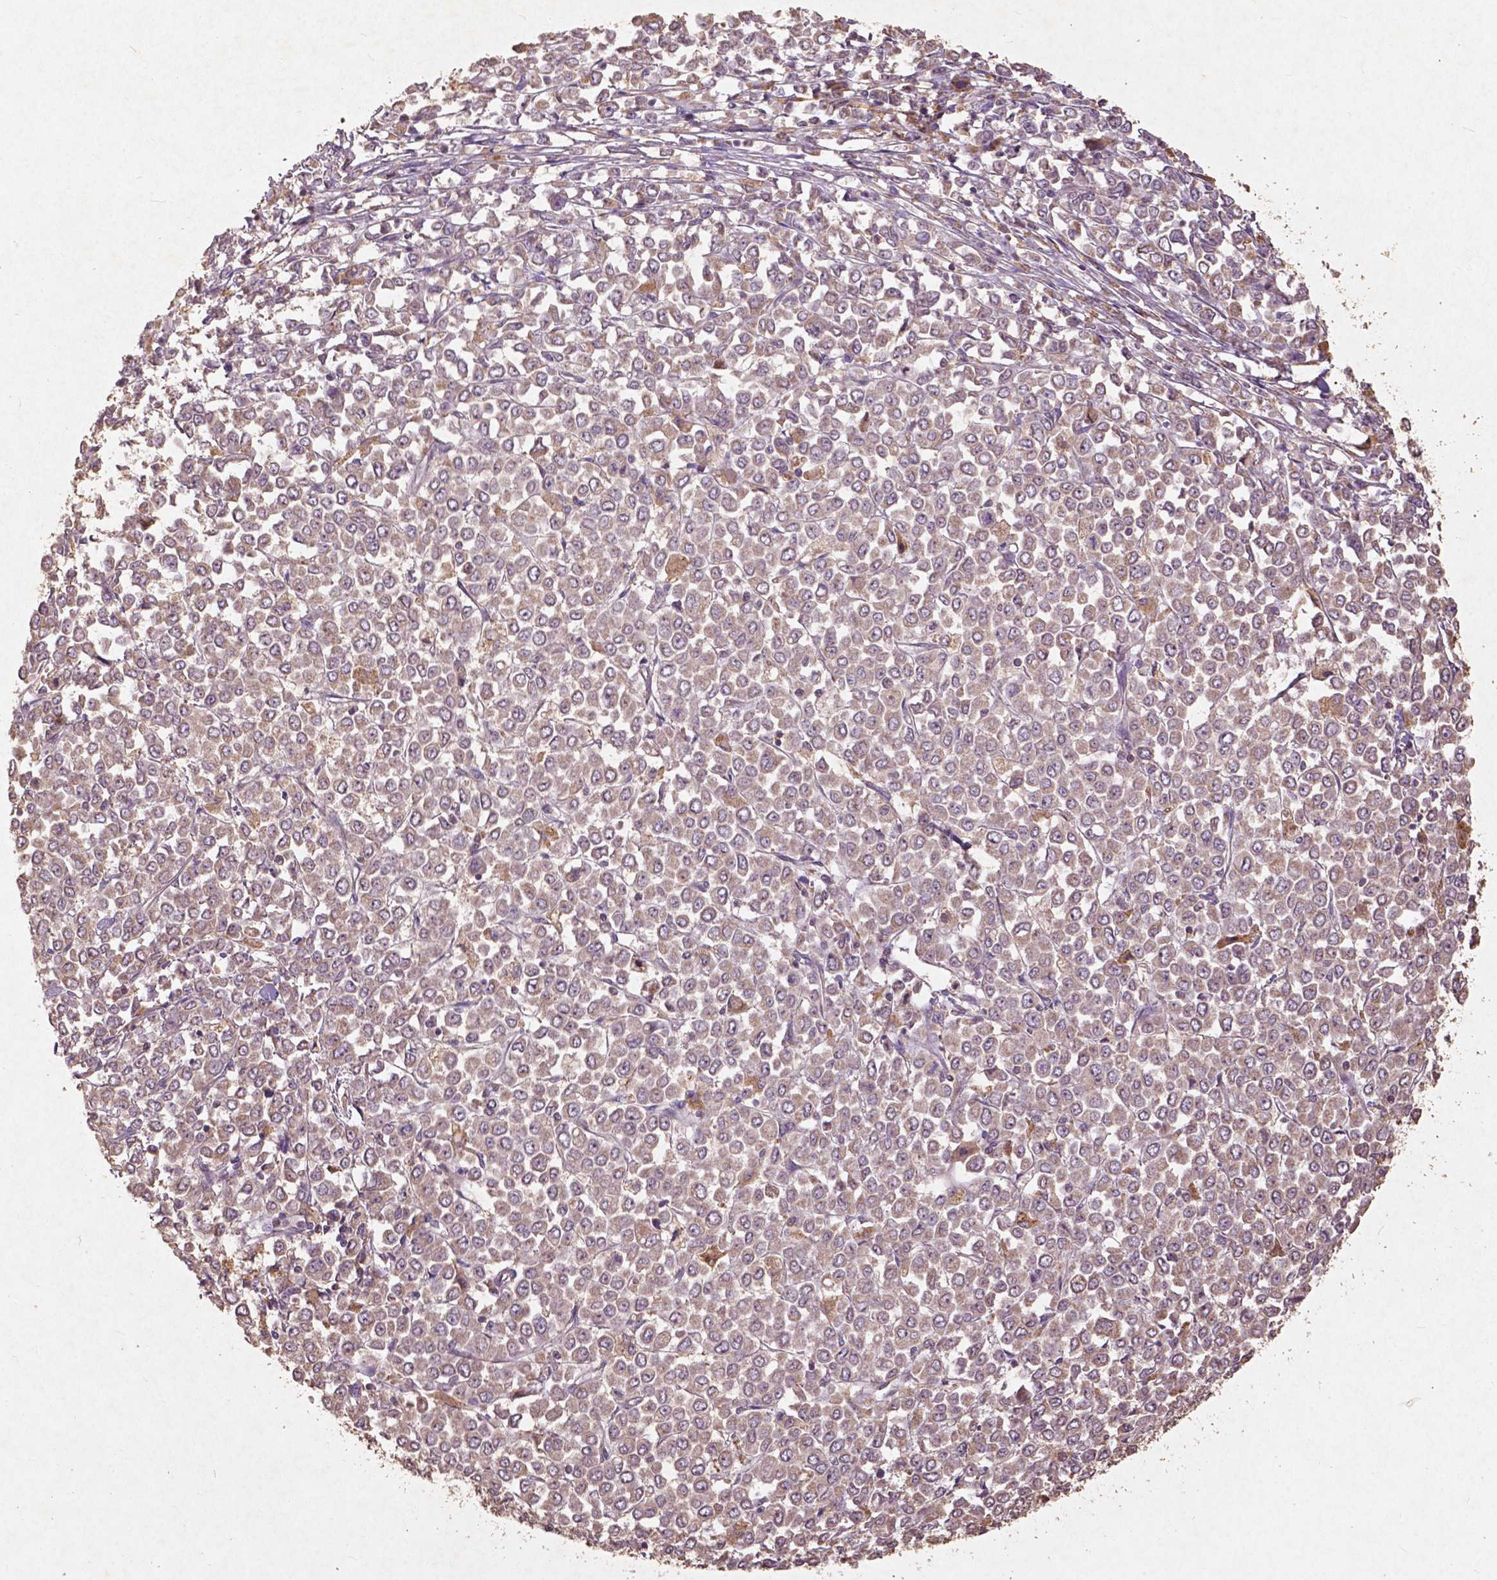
{"staining": {"intensity": "moderate", "quantity": ">75%", "location": "cytoplasmic/membranous"}, "tissue": "stomach cancer", "cell_type": "Tumor cells", "image_type": "cancer", "snomed": [{"axis": "morphology", "description": "Adenocarcinoma, NOS"}, {"axis": "topography", "description": "Stomach, upper"}], "caption": "Immunohistochemistry micrograph of neoplastic tissue: human adenocarcinoma (stomach) stained using immunohistochemistry (IHC) exhibits medium levels of moderate protein expression localized specifically in the cytoplasmic/membranous of tumor cells, appearing as a cytoplasmic/membranous brown color.", "gene": "ST6GALNAC5", "patient": {"sex": "male", "age": 70}}